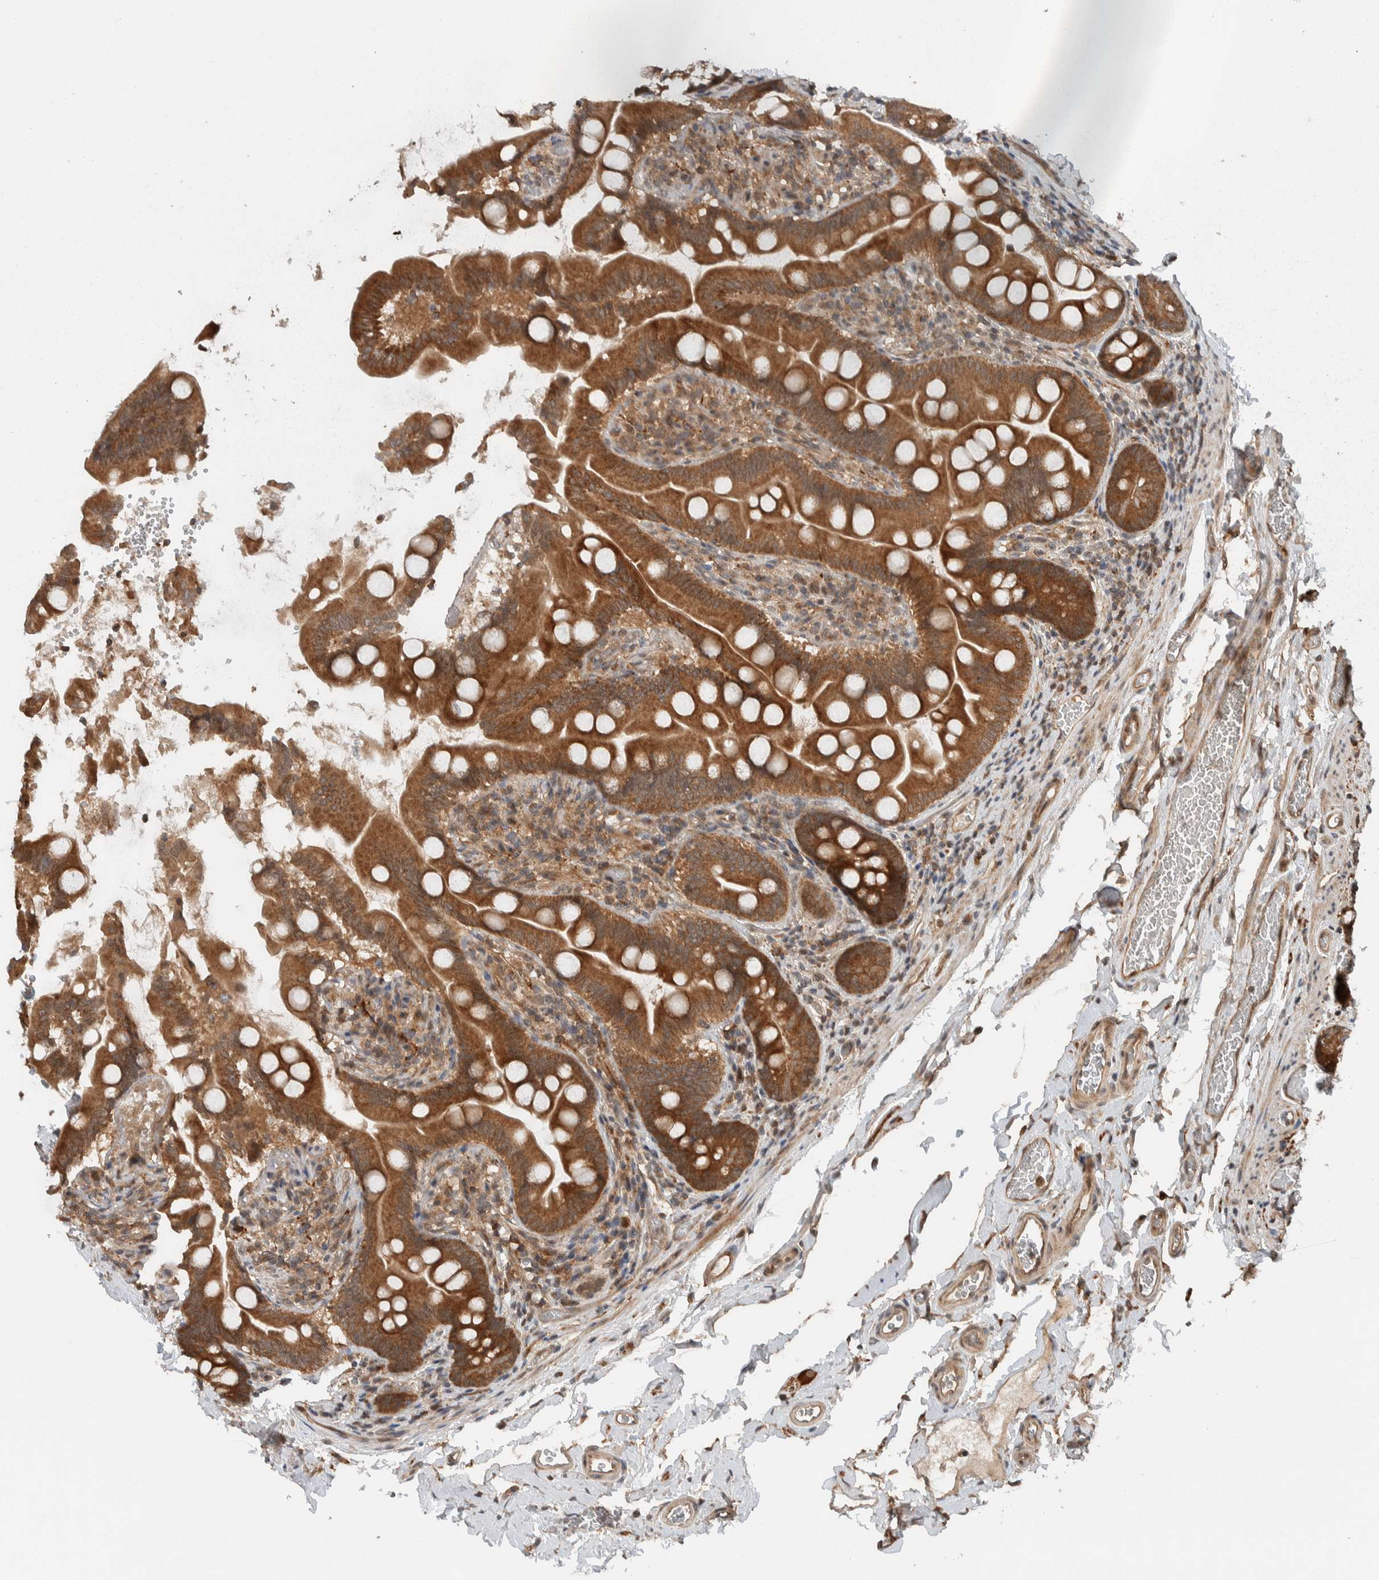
{"staining": {"intensity": "moderate", "quantity": ">75%", "location": "cytoplasmic/membranous"}, "tissue": "small intestine", "cell_type": "Glandular cells", "image_type": "normal", "snomed": [{"axis": "morphology", "description": "Normal tissue, NOS"}, {"axis": "topography", "description": "Small intestine"}], "caption": "Unremarkable small intestine displays moderate cytoplasmic/membranous staining in approximately >75% of glandular cells, visualized by immunohistochemistry. Nuclei are stained in blue.", "gene": "KLHL6", "patient": {"sex": "female", "age": 56}}